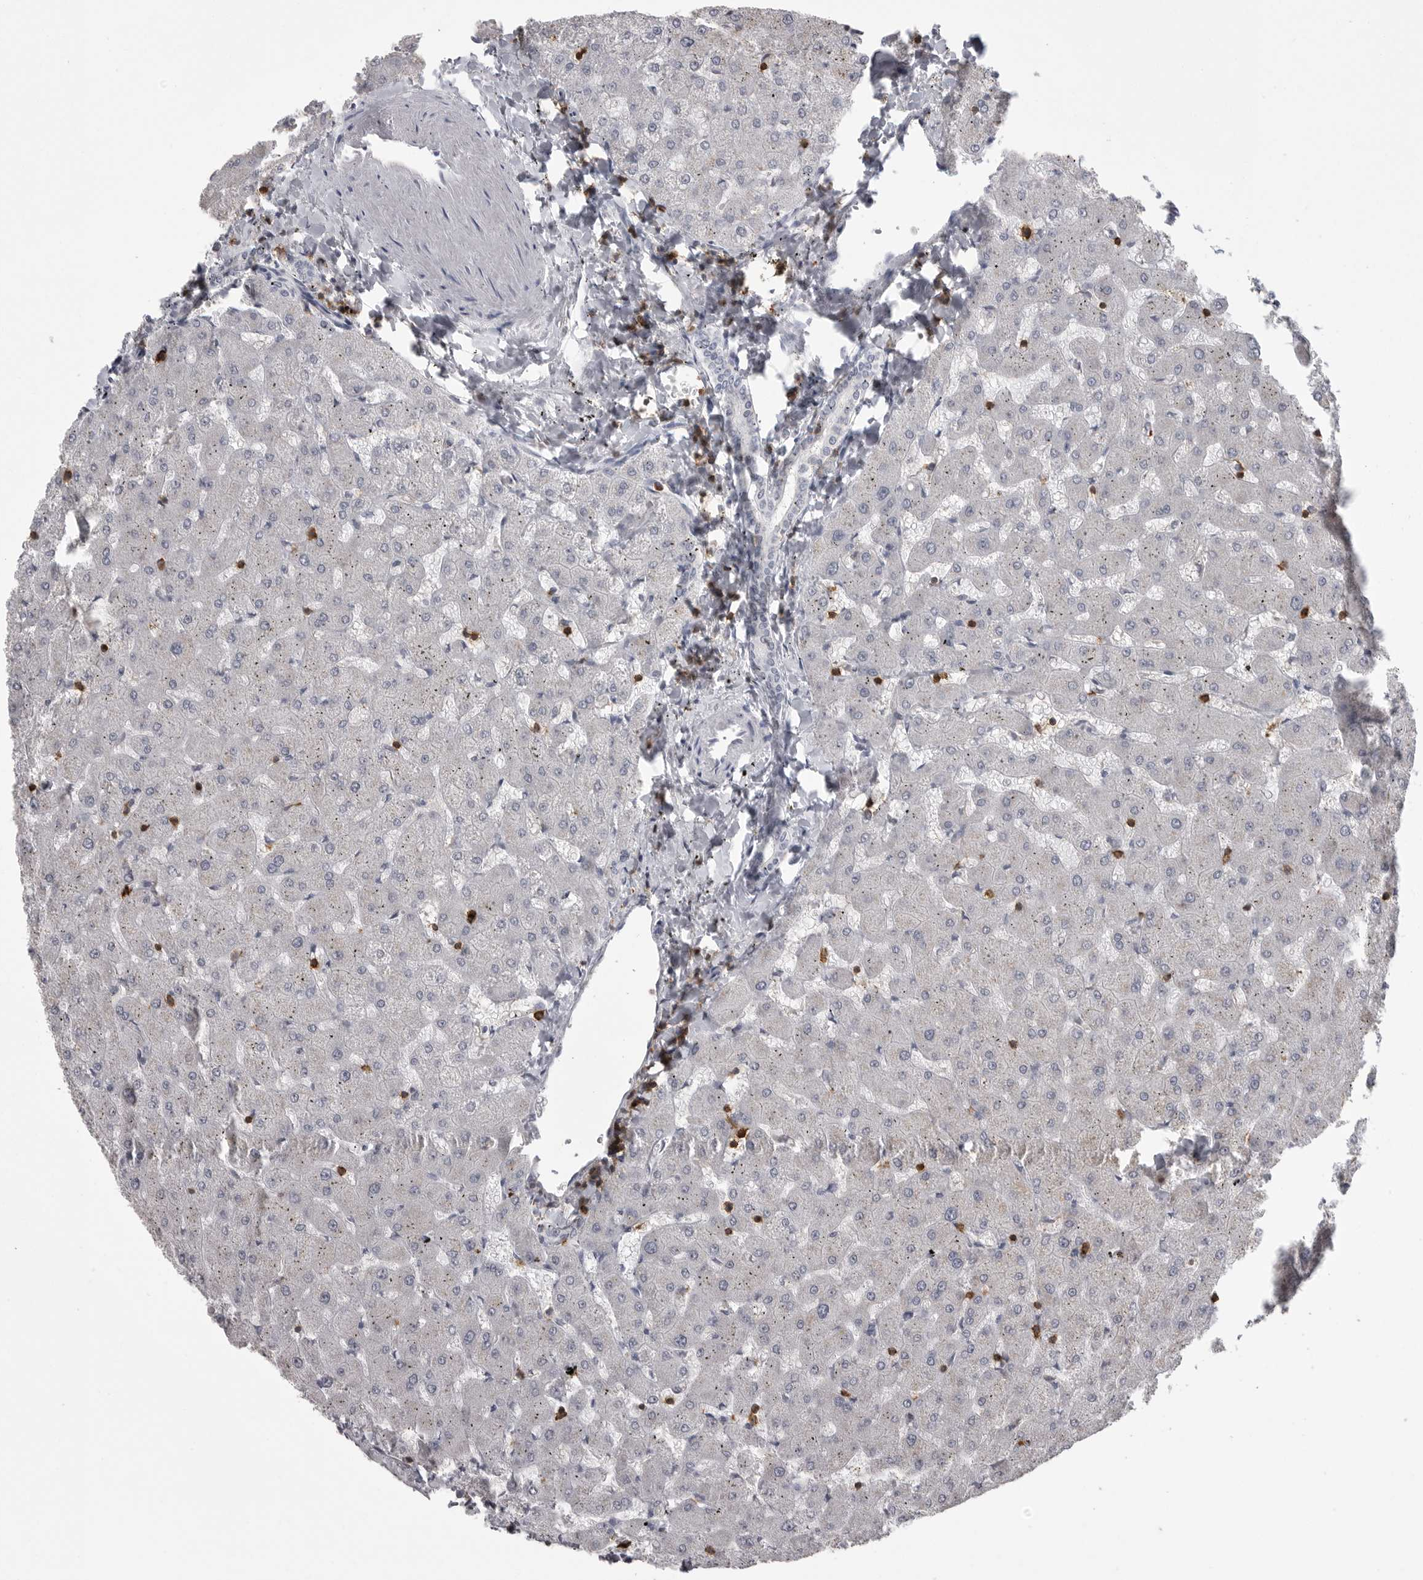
{"staining": {"intensity": "negative", "quantity": "none", "location": "none"}, "tissue": "liver", "cell_type": "Cholangiocytes", "image_type": "normal", "snomed": [{"axis": "morphology", "description": "Normal tissue, NOS"}, {"axis": "topography", "description": "Liver"}], "caption": "Immunohistochemistry micrograph of normal liver: human liver stained with DAB (3,3'-diaminobenzidine) reveals no significant protein staining in cholangiocytes. (DAB (3,3'-diaminobenzidine) IHC with hematoxylin counter stain).", "gene": "ITGAL", "patient": {"sex": "female", "age": 63}}